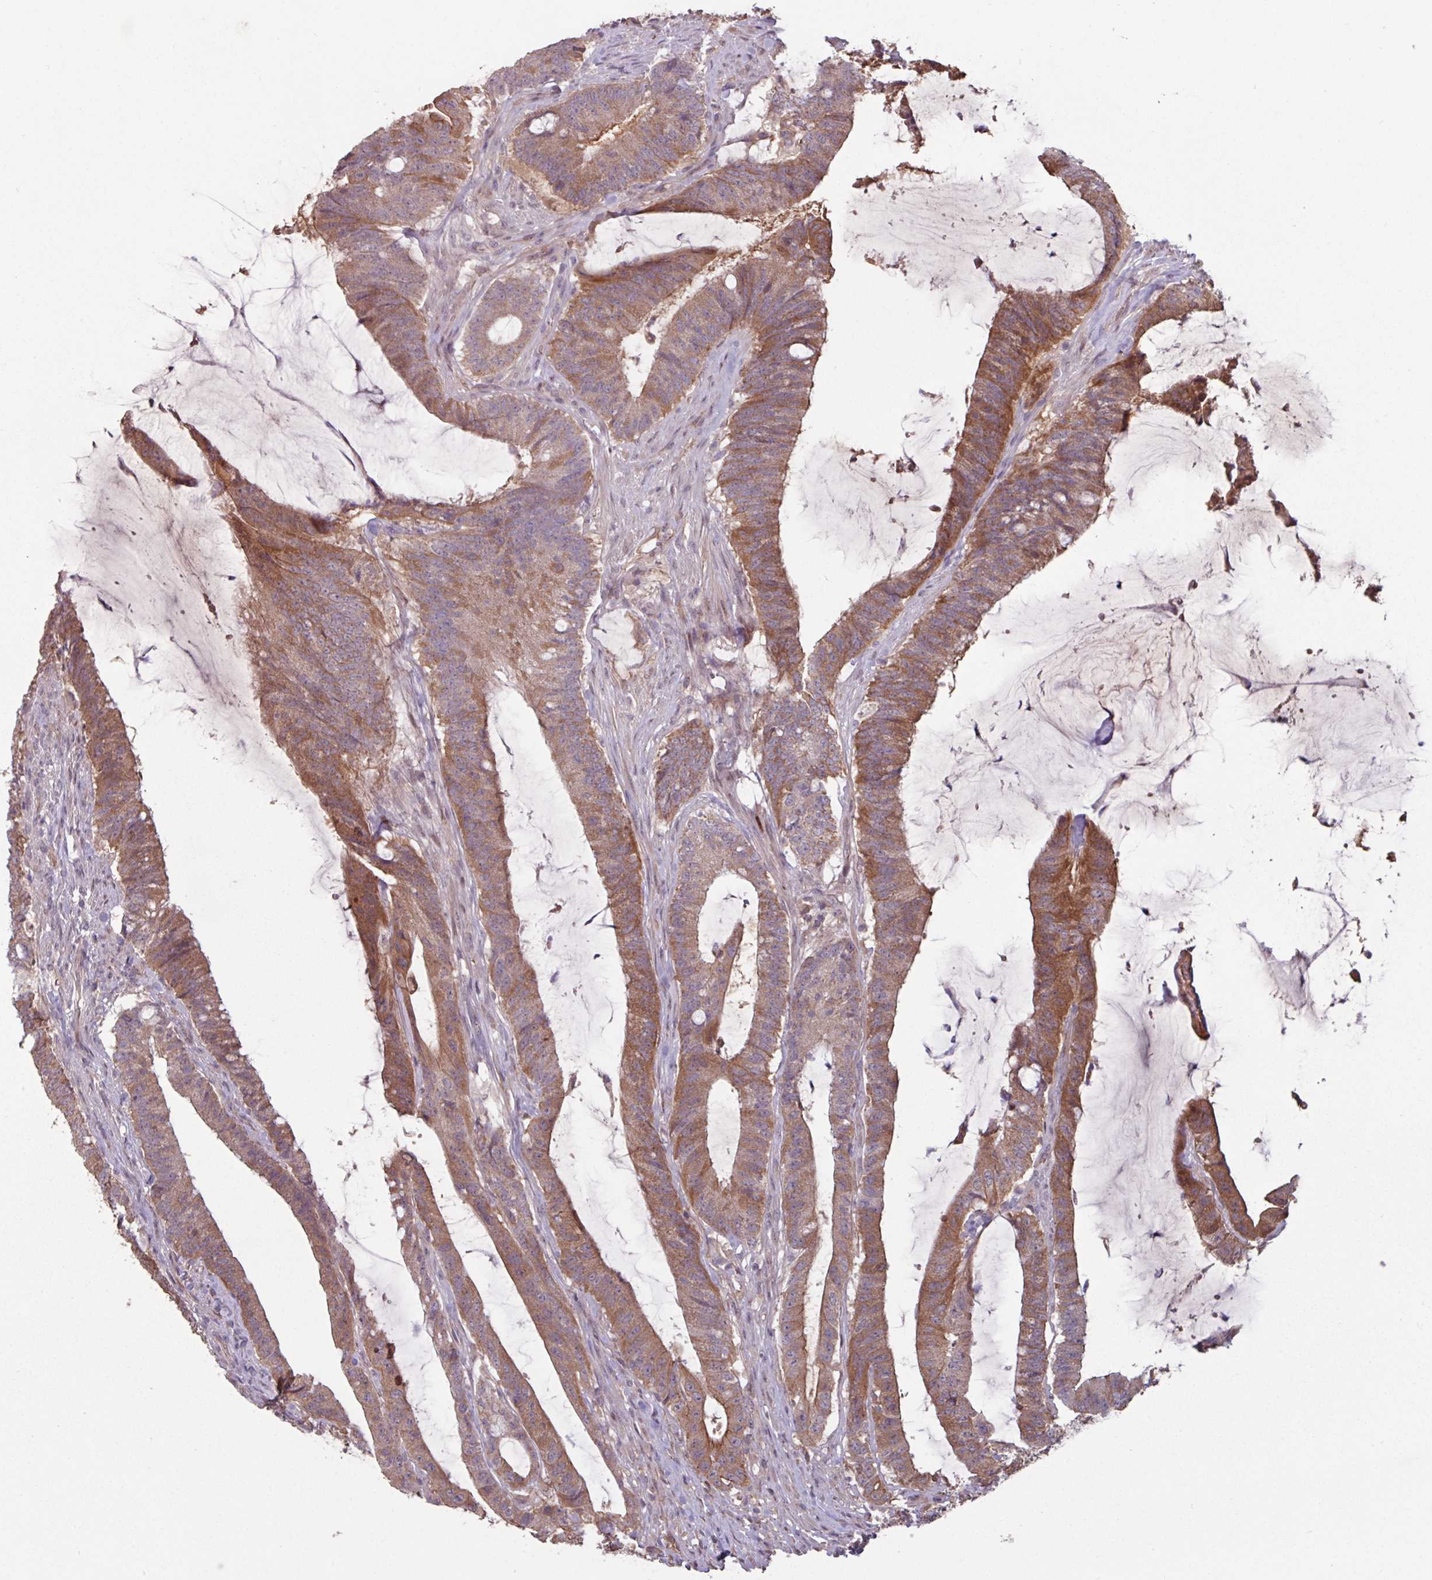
{"staining": {"intensity": "moderate", "quantity": ">75%", "location": "cytoplasmic/membranous"}, "tissue": "colorectal cancer", "cell_type": "Tumor cells", "image_type": "cancer", "snomed": [{"axis": "morphology", "description": "Adenocarcinoma, NOS"}, {"axis": "topography", "description": "Colon"}], "caption": "Brown immunohistochemical staining in human adenocarcinoma (colorectal) displays moderate cytoplasmic/membranous staining in approximately >75% of tumor cells.", "gene": "TMEM88", "patient": {"sex": "female", "age": 43}}